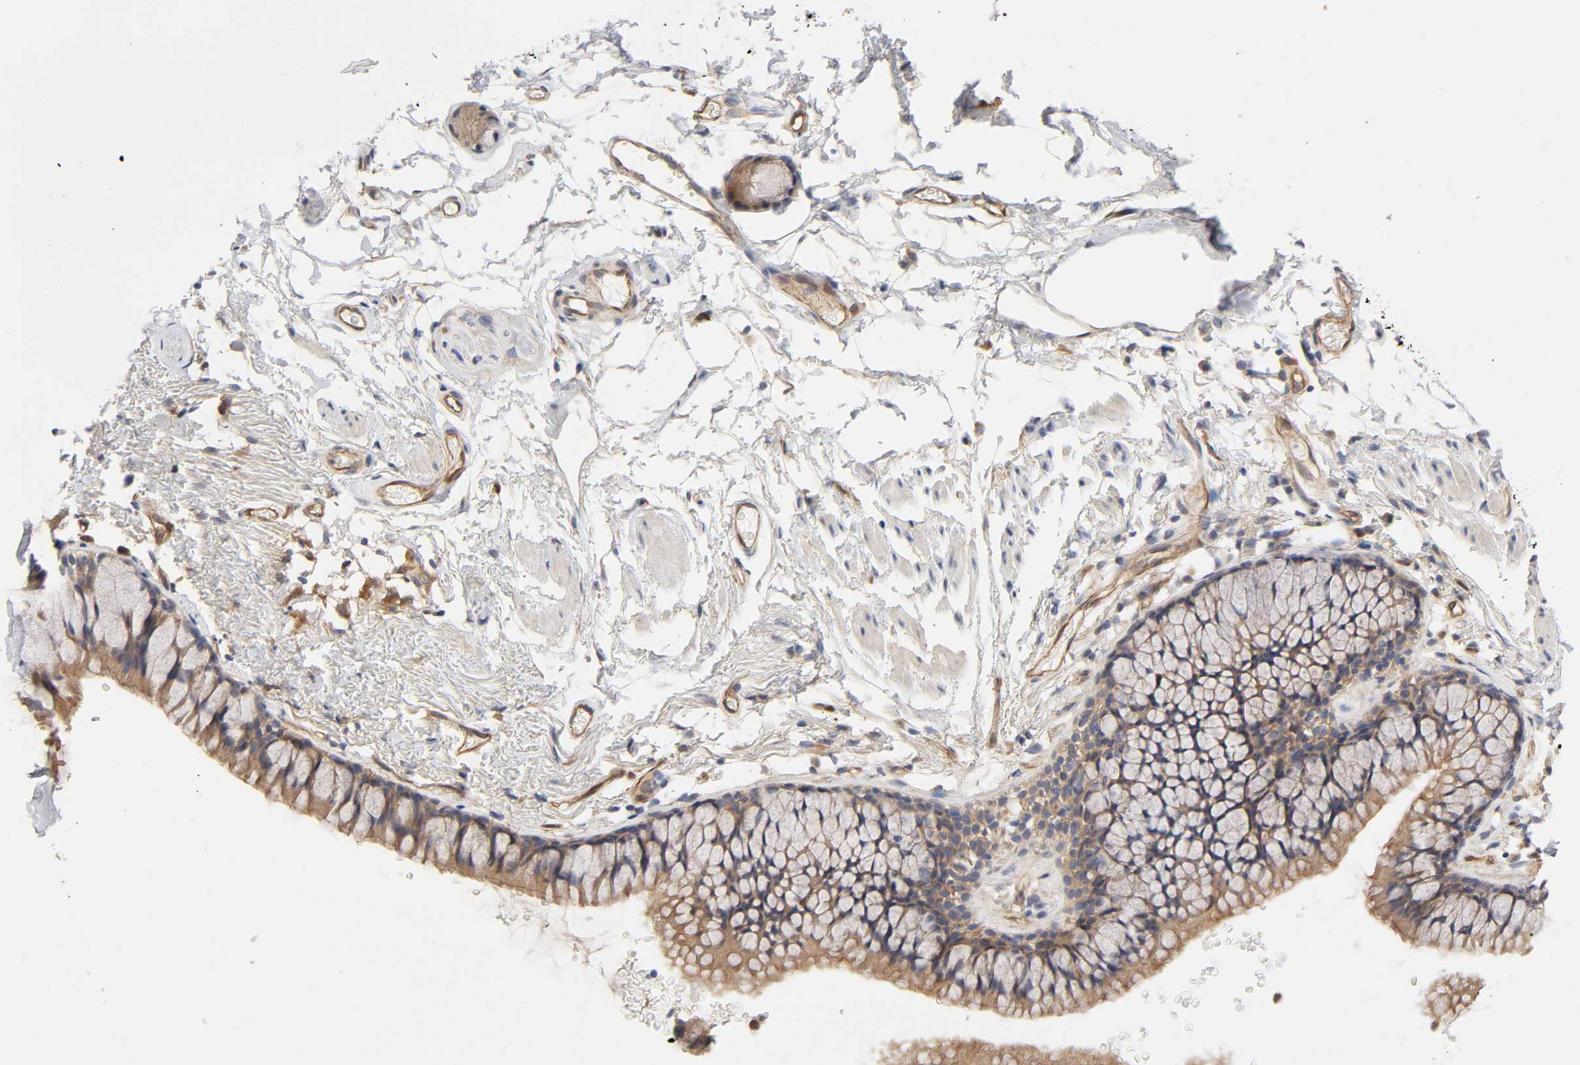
{"staining": {"intensity": "weak", "quantity": "25%-75%", "location": "cytoplasmic/membranous"}, "tissue": "adipose tissue", "cell_type": "Adipocytes", "image_type": "normal", "snomed": [{"axis": "morphology", "description": "Normal tissue, NOS"}, {"axis": "topography", "description": "Cartilage tissue"}, {"axis": "topography", "description": "Bronchus"}], "caption": "Immunohistochemistry (IHC) image of normal adipose tissue: human adipose tissue stained using immunohistochemistry (IHC) reveals low levels of weak protein expression localized specifically in the cytoplasmic/membranous of adipocytes, appearing as a cytoplasmic/membranous brown color.", "gene": "RAB13", "patient": {"sex": "female", "age": 73}}